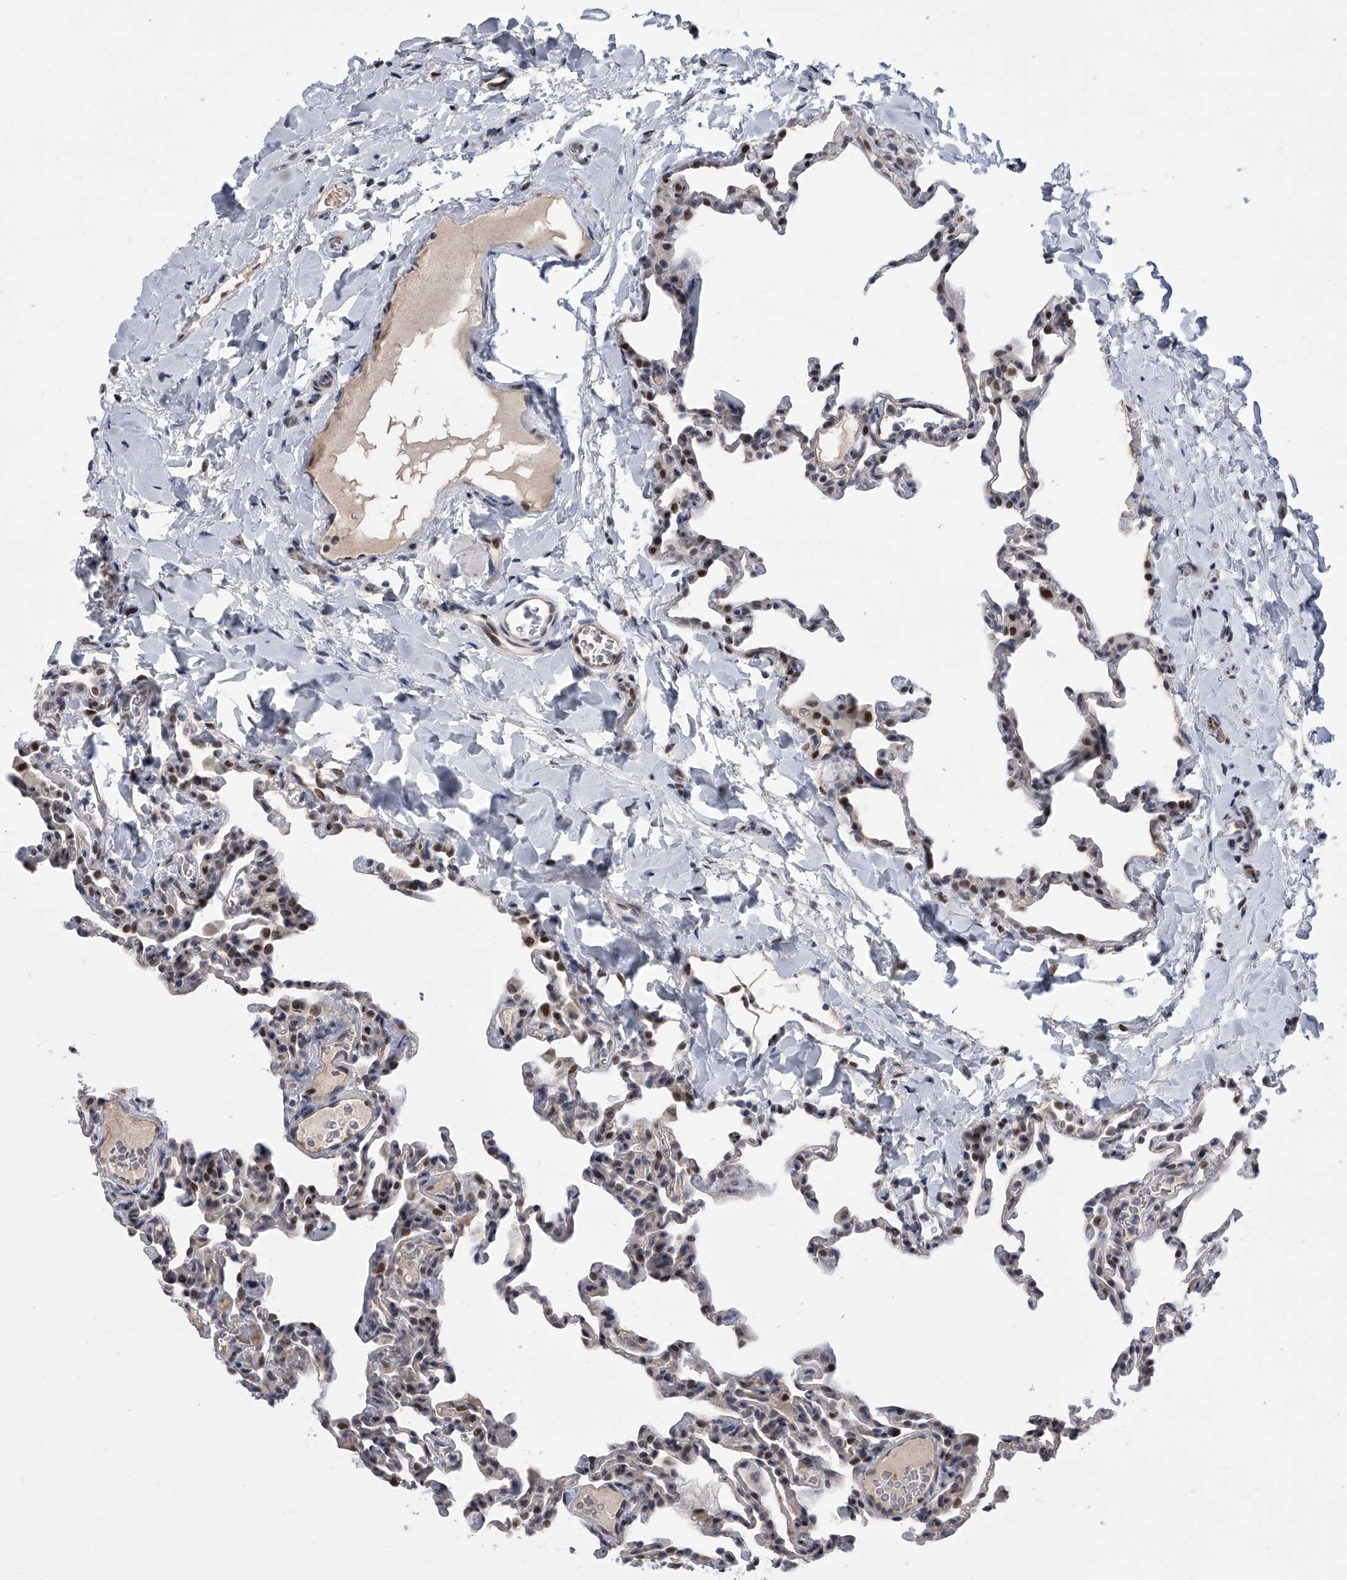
{"staining": {"intensity": "moderate", "quantity": "<25%", "location": "nuclear"}, "tissue": "lung", "cell_type": "Alveolar cells", "image_type": "normal", "snomed": [{"axis": "morphology", "description": "Normal tissue, NOS"}, {"axis": "topography", "description": "Lung"}], "caption": "Protein positivity by IHC exhibits moderate nuclear staining in approximately <25% of alveolar cells in benign lung.", "gene": "ZNF426", "patient": {"sex": "male", "age": 20}}